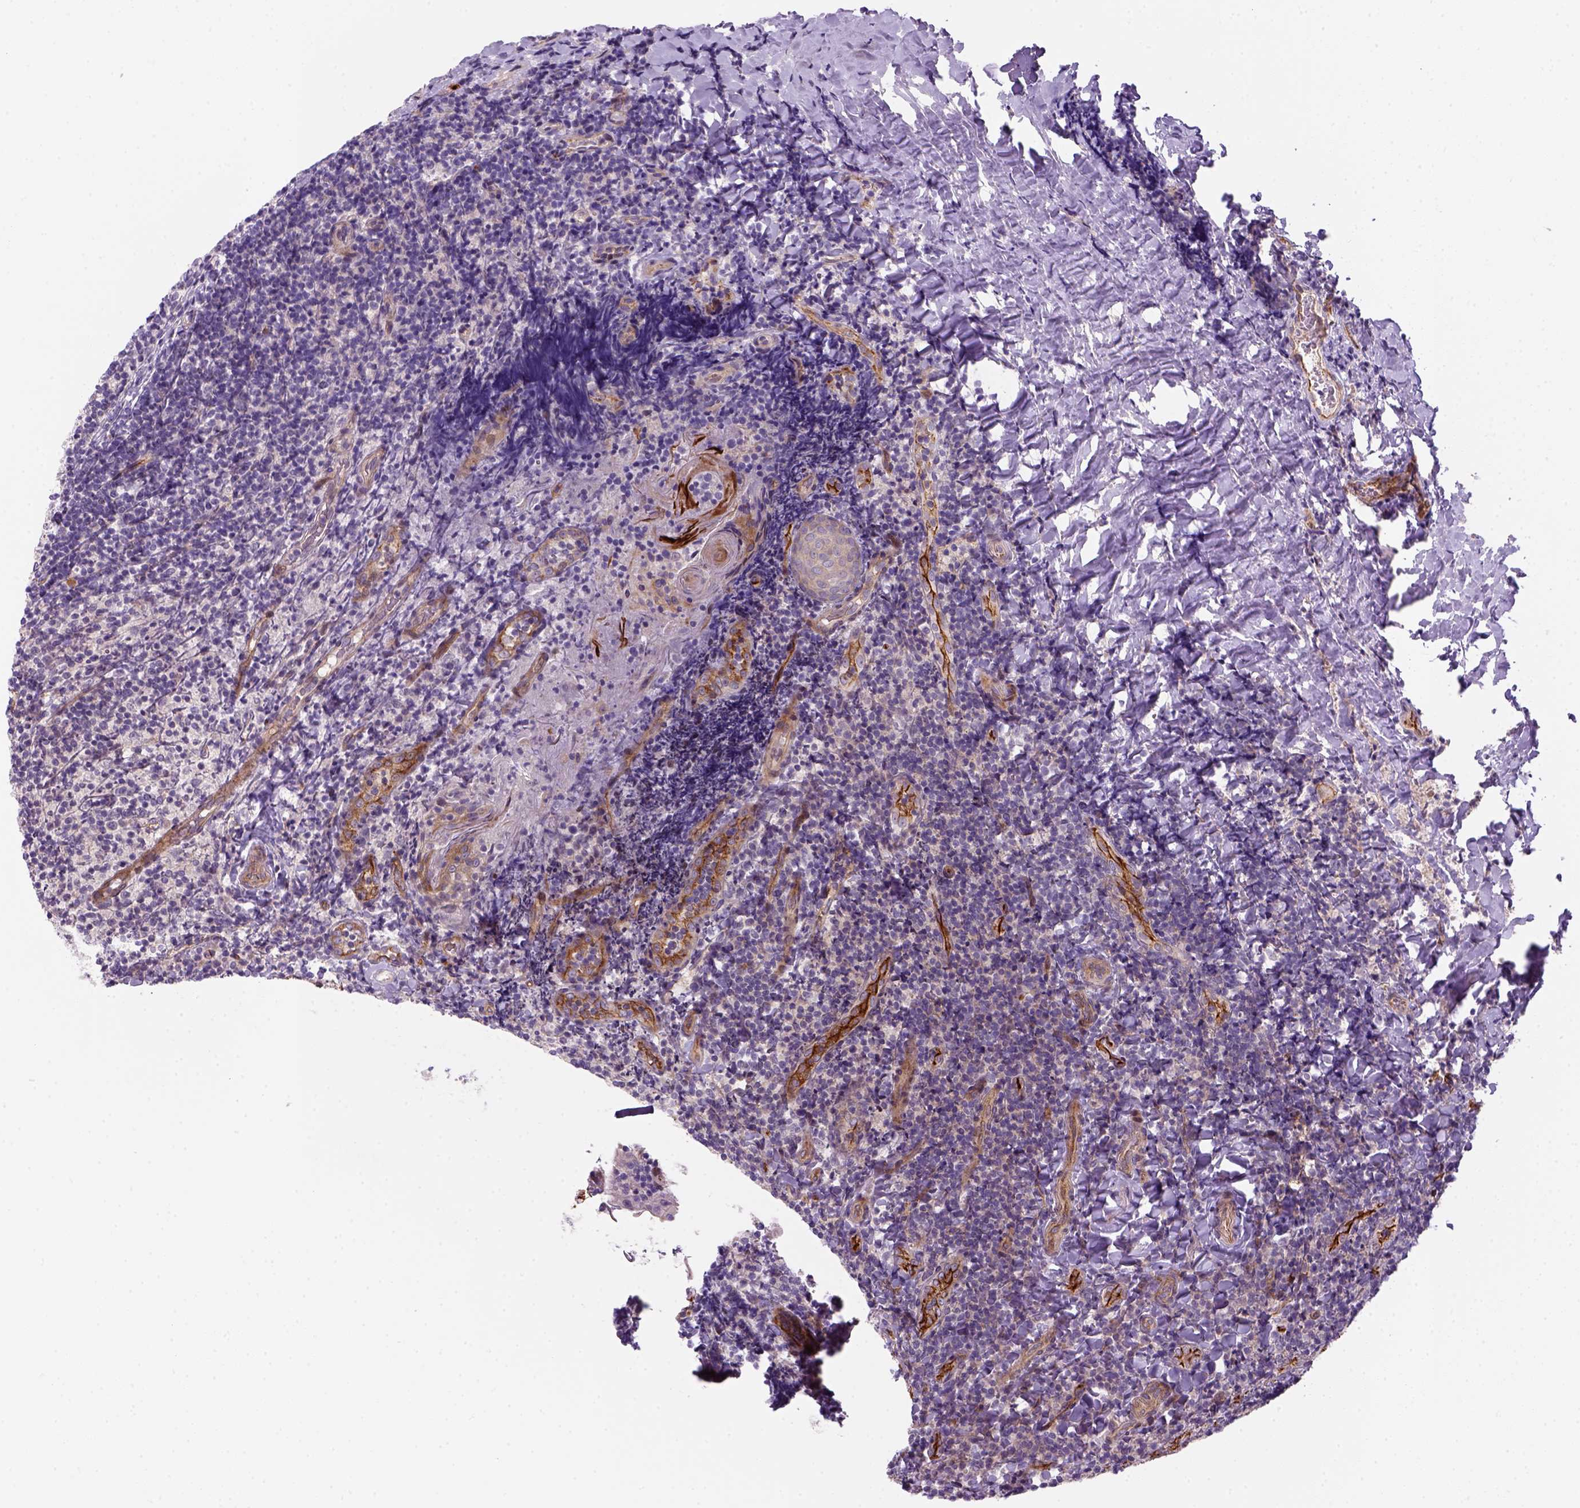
{"staining": {"intensity": "negative", "quantity": "none", "location": "none"}, "tissue": "tonsil", "cell_type": "Germinal center cells", "image_type": "normal", "snomed": [{"axis": "morphology", "description": "Normal tissue, NOS"}, {"axis": "topography", "description": "Tonsil"}], "caption": "A high-resolution image shows immunohistochemistry staining of normal tonsil, which displays no significant staining in germinal center cells. (DAB (3,3'-diaminobenzidine) immunohistochemistry, high magnification).", "gene": "VSTM5", "patient": {"sex": "female", "age": 10}}